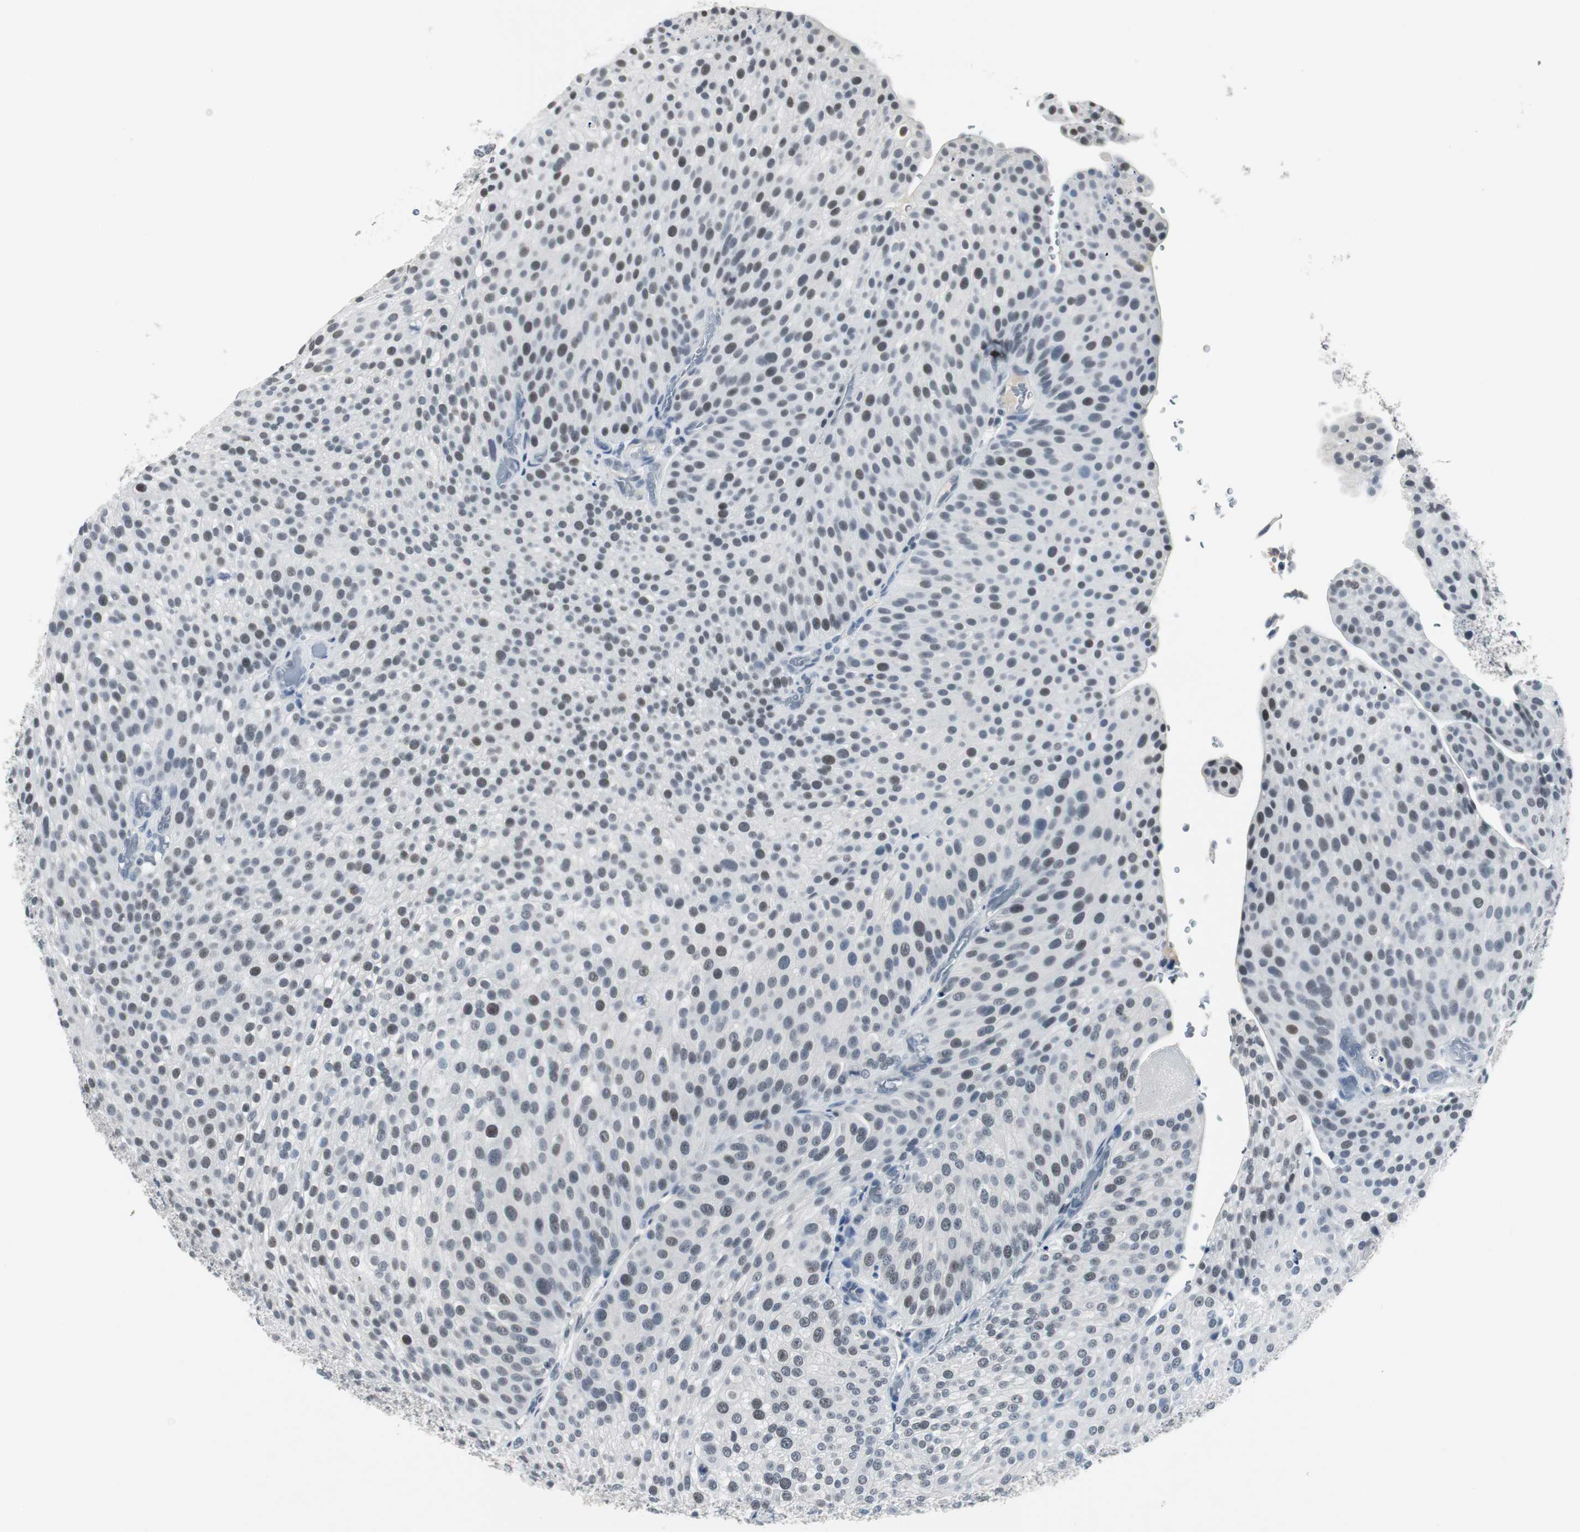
{"staining": {"intensity": "moderate", "quantity": "25%-75%", "location": "nuclear"}, "tissue": "urothelial cancer", "cell_type": "Tumor cells", "image_type": "cancer", "snomed": [{"axis": "morphology", "description": "Urothelial carcinoma, Low grade"}, {"axis": "topography", "description": "Smooth muscle"}, {"axis": "topography", "description": "Urinary bladder"}], "caption": "Human urothelial carcinoma (low-grade) stained for a protein (brown) demonstrates moderate nuclear positive staining in approximately 25%-75% of tumor cells.", "gene": "ELK1", "patient": {"sex": "male", "age": 60}}